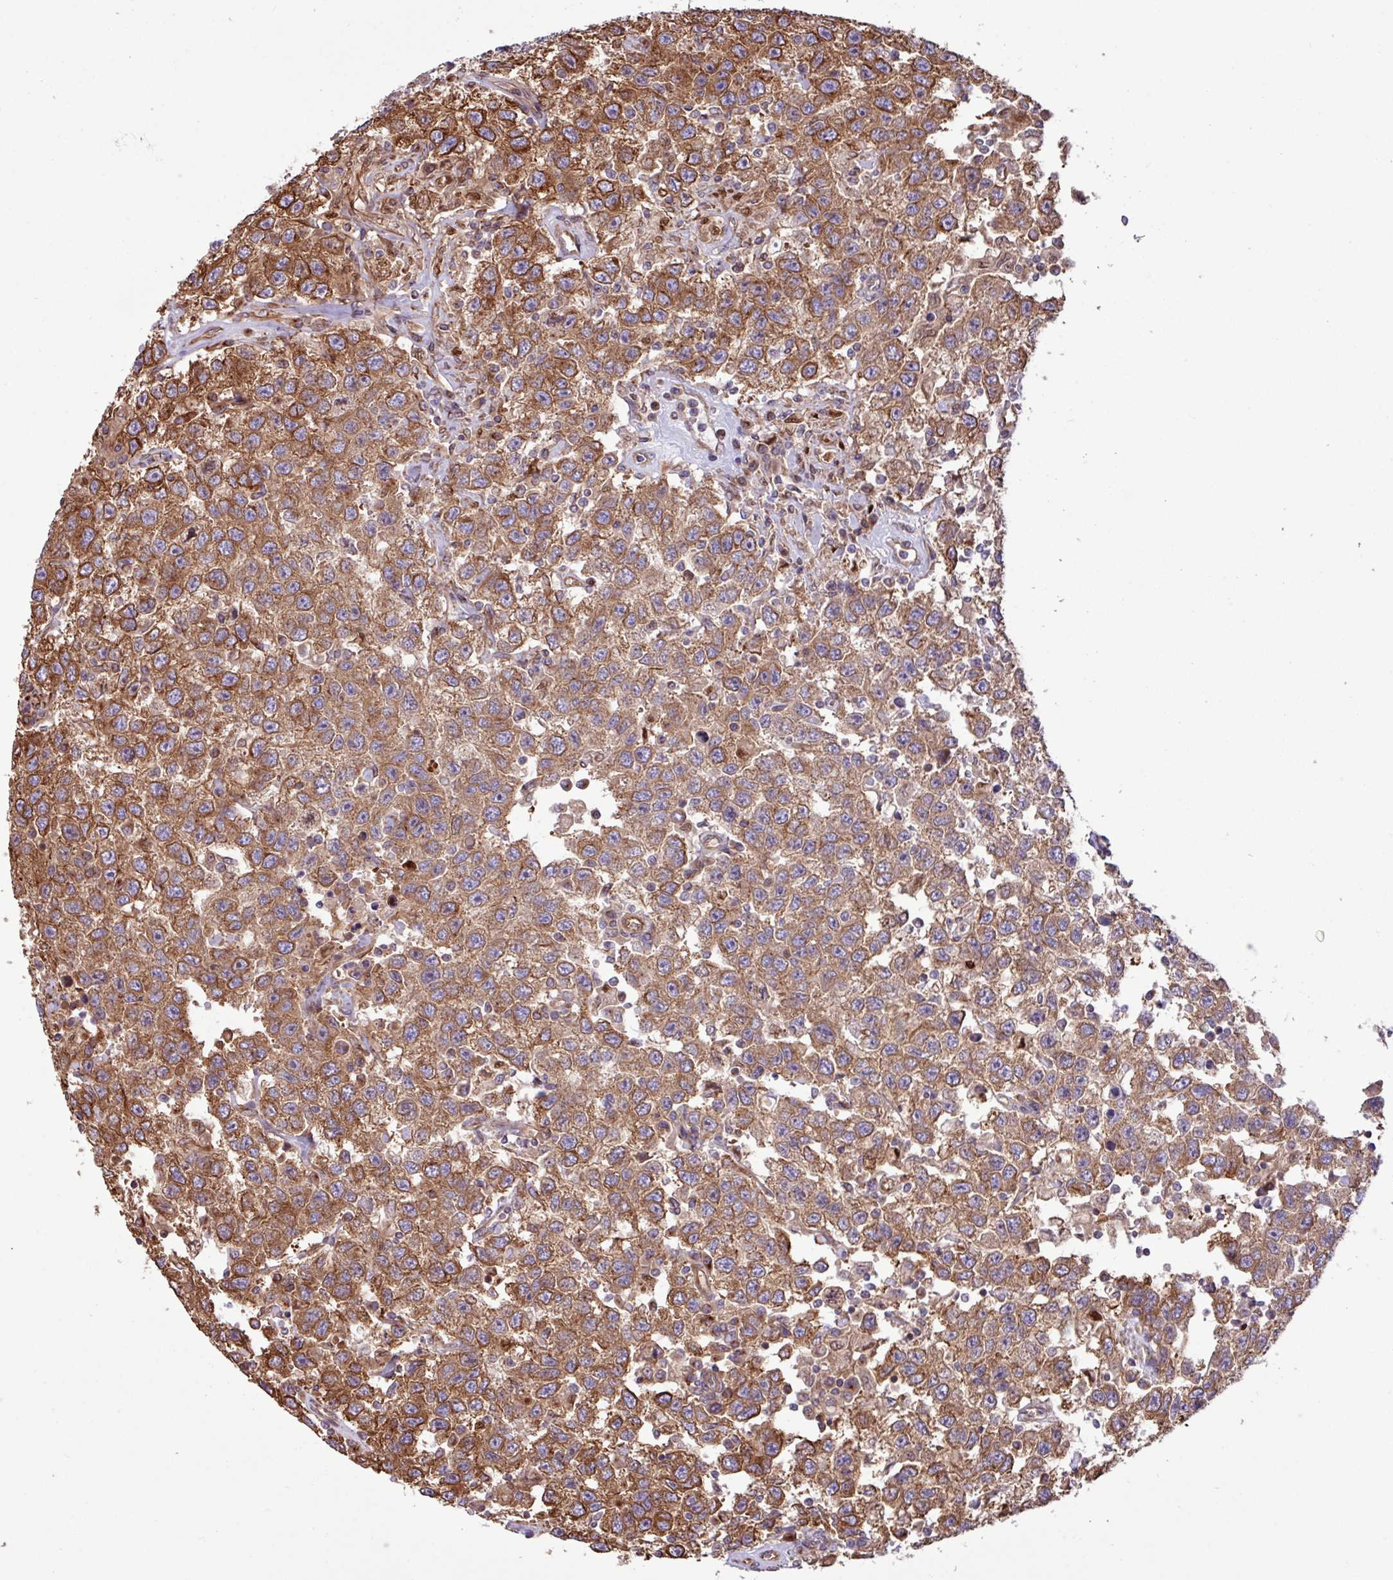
{"staining": {"intensity": "moderate", "quantity": ">75%", "location": "cytoplasmic/membranous"}, "tissue": "testis cancer", "cell_type": "Tumor cells", "image_type": "cancer", "snomed": [{"axis": "morphology", "description": "Seminoma, NOS"}, {"axis": "topography", "description": "Testis"}], "caption": "The micrograph reveals a brown stain indicating the presence of a protein in the cytoplasmic/membranous of tumor cells in testis seminoma.", "gene": "ZNF300", "patient": {"sex": "male", "age": 41}}